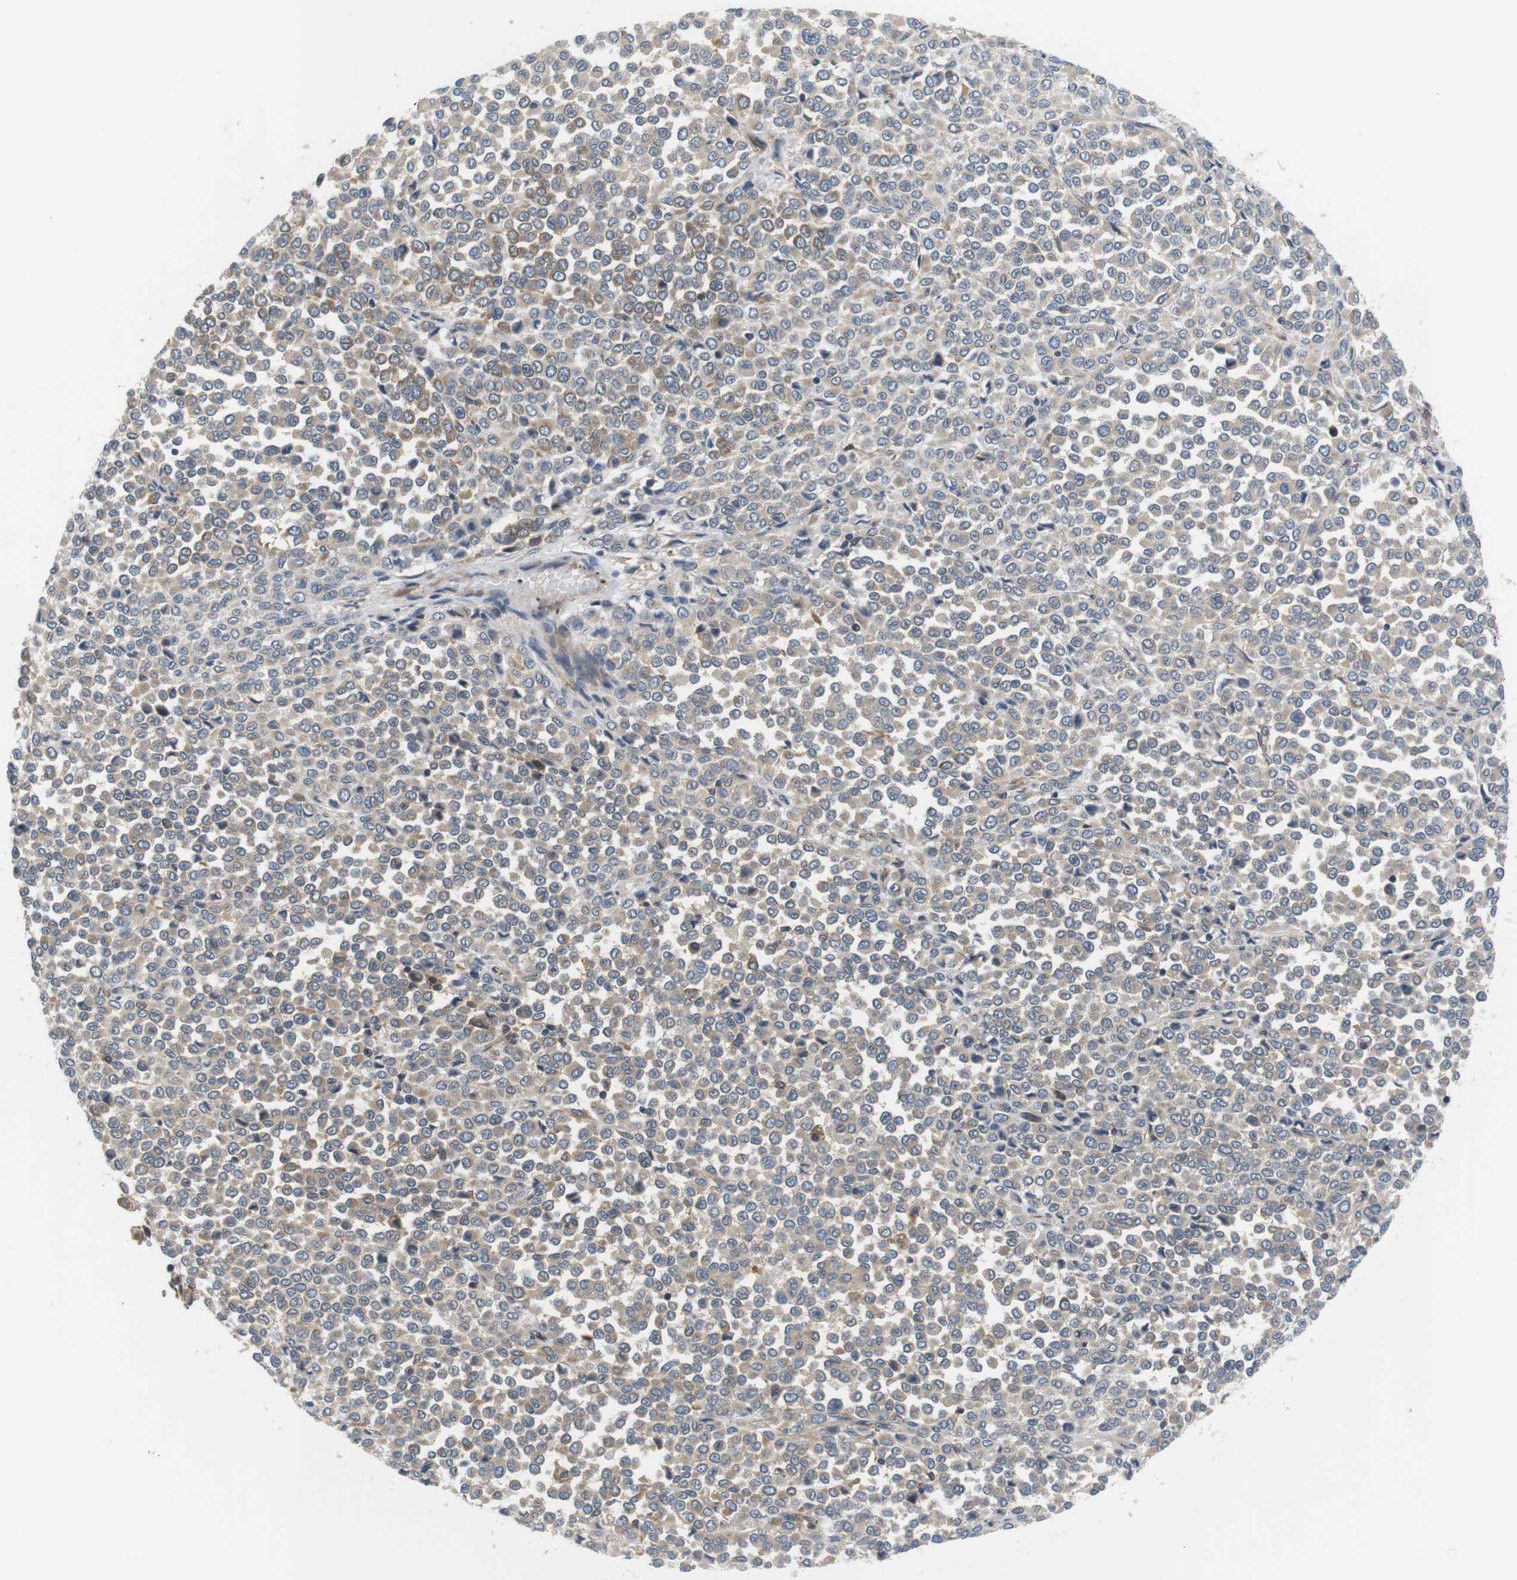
{"staining": {"intensity": "weak", "quantity": ">75%", "location": "cytoplasmic/membranous"}, "tissue": "melanoma", "cell_type": "Tumor cells", "image_type": "cancer", "snomed": [{"axis": "morphology", "description": "Malignant melanoma, Metastatic site"}, {"axis": "topography", "description": "Pancreas"}], "caption": "This histopathology image demonstrates malignant melanoma (metastatic site) stained with IHC to label a protein in brown. The cytoplasmic/membranous of tumor cells show weak positivity for the protein. Nuclei are counter-stained blue.", "gene": "HERPUD2", "patient": {"sex": "female", "age": 30}}